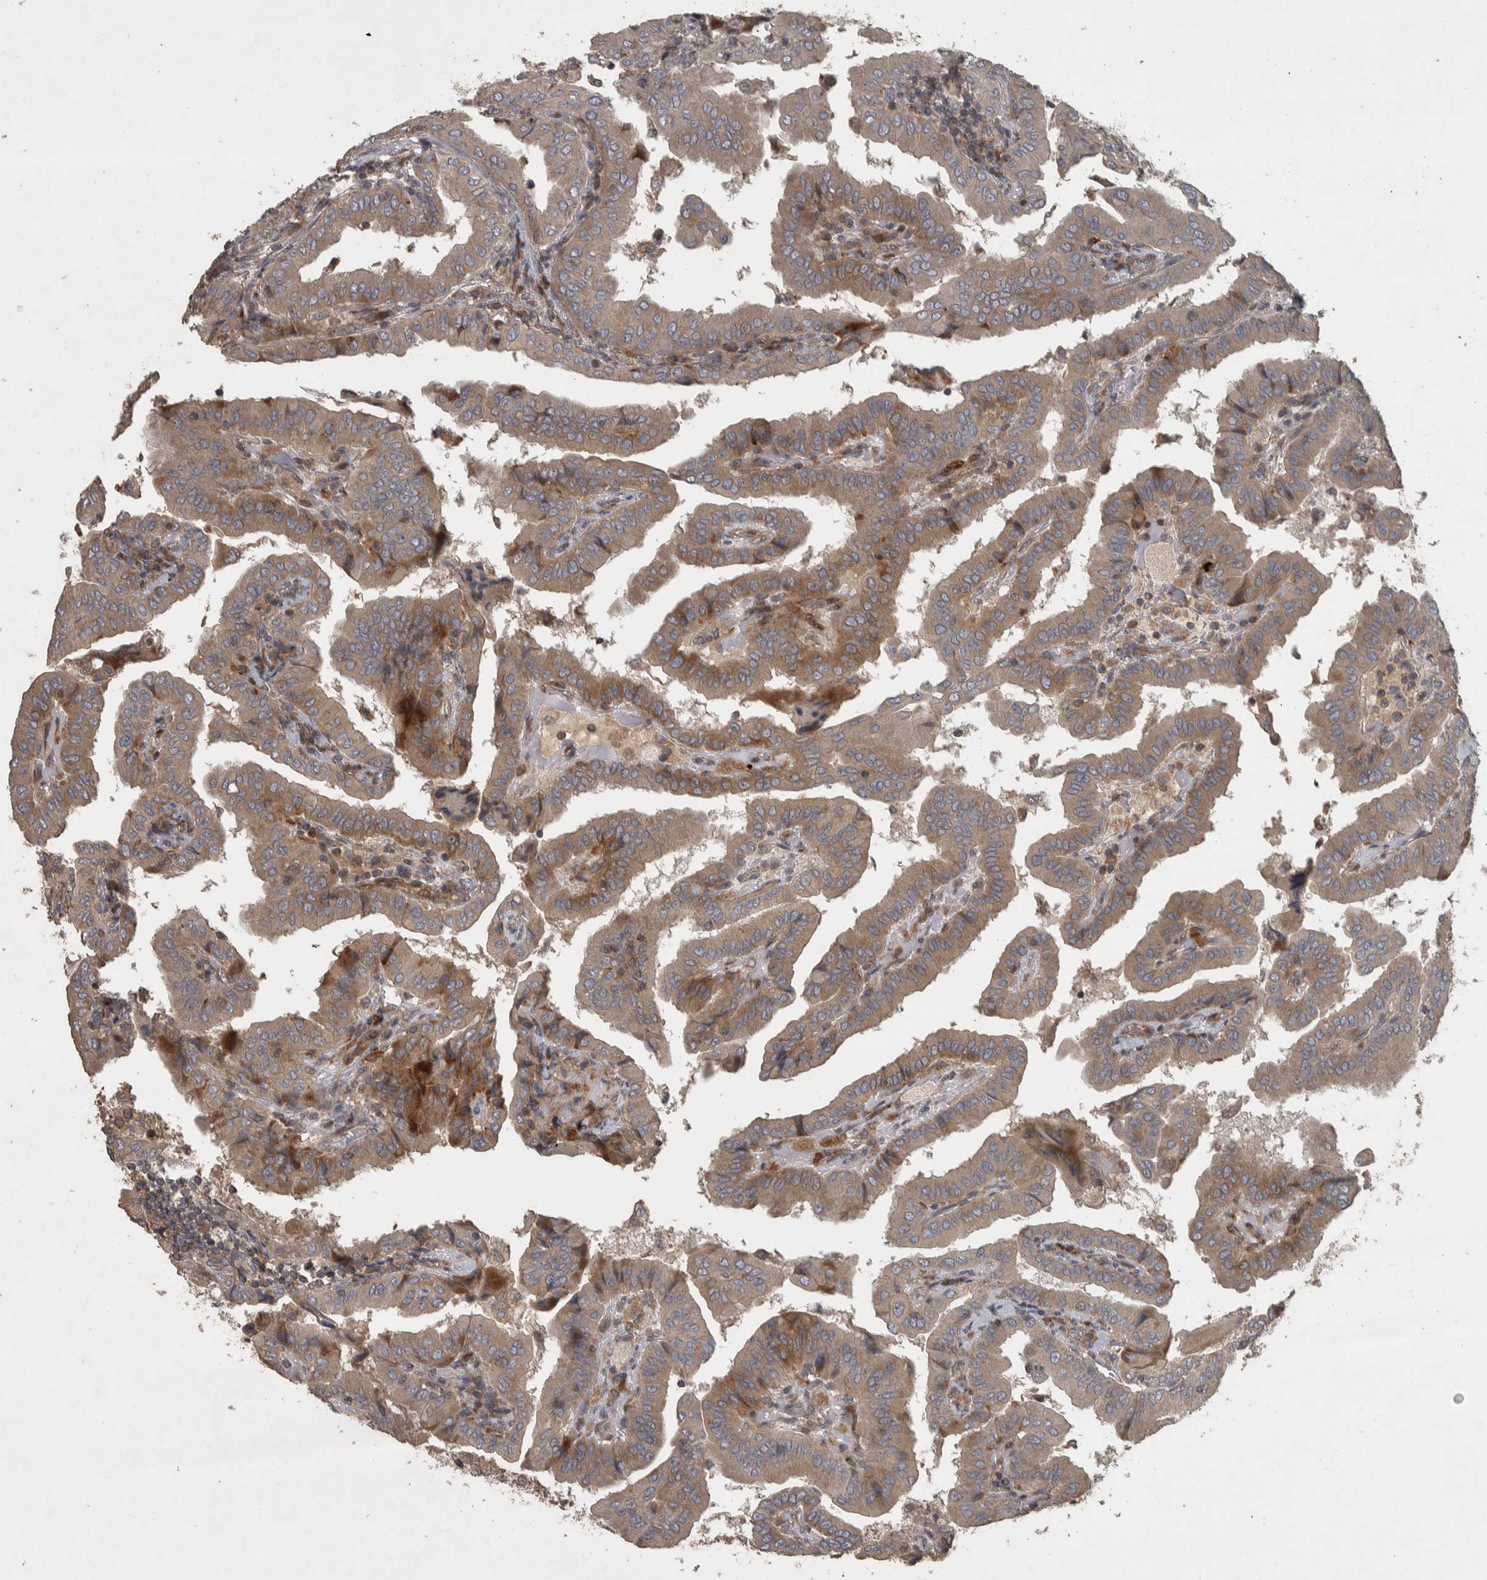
{"staining": {"intensity": "weak", "quantity": ">75%", "location": "cytoplasmic/membranous"}, "tissue": "thyroid cancer", "cell_type": "Tumor cells", "image_type": "cancer", "snomed": [{"axis": "morphology", "description": "Papillary adenocarcinoma, NOS"}, {"axis": "topography", "description": "Thyroid gland"}], "caption": "An IHC photomicrograph of tumor tissue is shown. Protein staining in brown highlights weak cytoplasmic/membranous positivity in thyroid cancer (papillary adenocarcinoma) within tumor cells.", "gene": "ERAL1", "patient": {"sex": "male", "age": 33}}